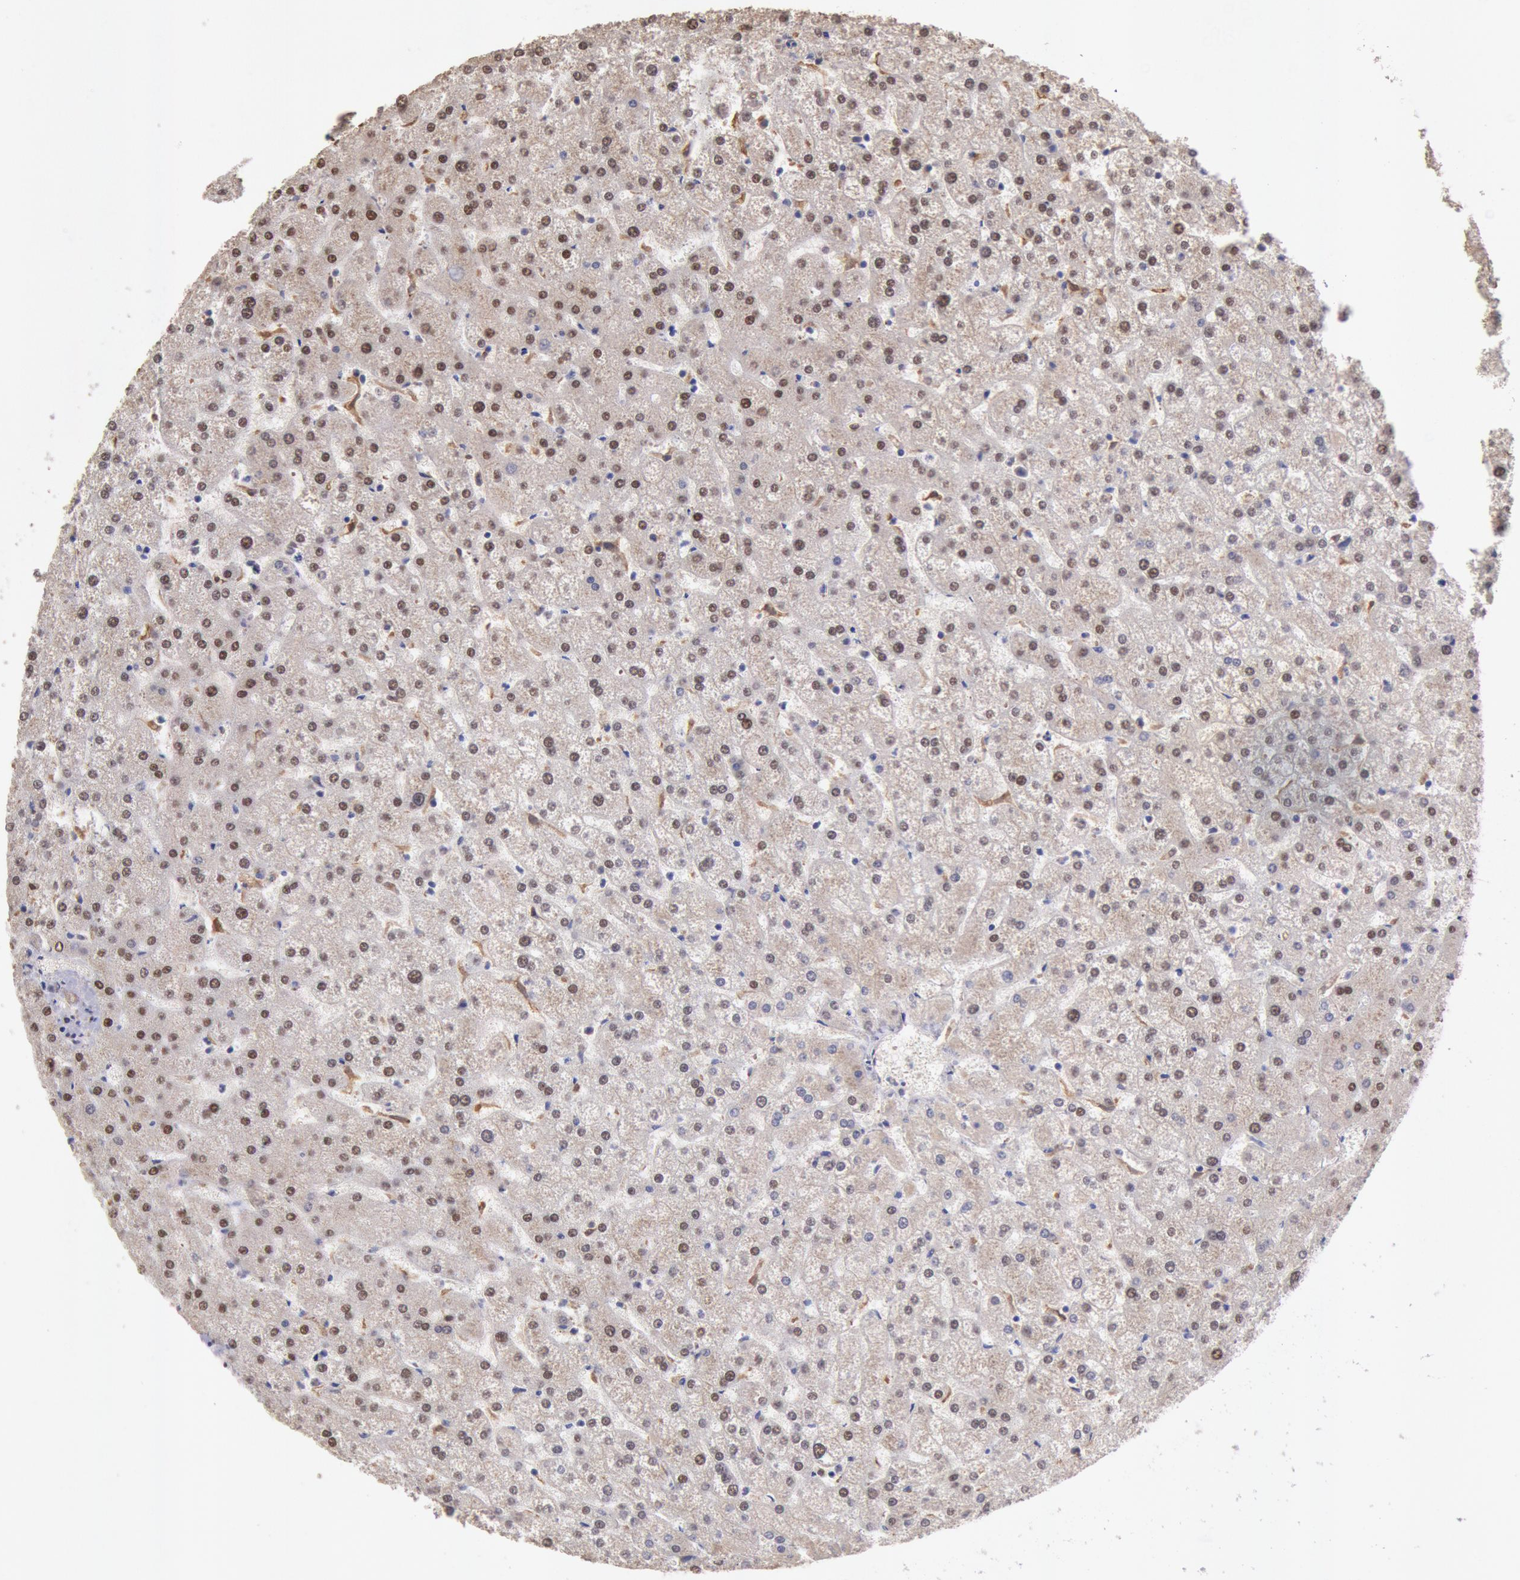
{"staining": {"intensity": "weak", "quantity": ">75%", "location": "cytoplasmic/membranous"}, "tissue": "liver", "cell_type": "Cholangiocytes", "image_type": "normal", "snomed": [{"axis": "morphology", "description": "Normal tissue, NOS"}, {"axis": "topography", "description": "Liver"}], "caption": "A brown stain highlights weak cytoplasmic/membranous positivity of a protein in cholangiocytes of benign human liver.", "gene": "COMT", "patient": {"sex": "female", "age": 32}}